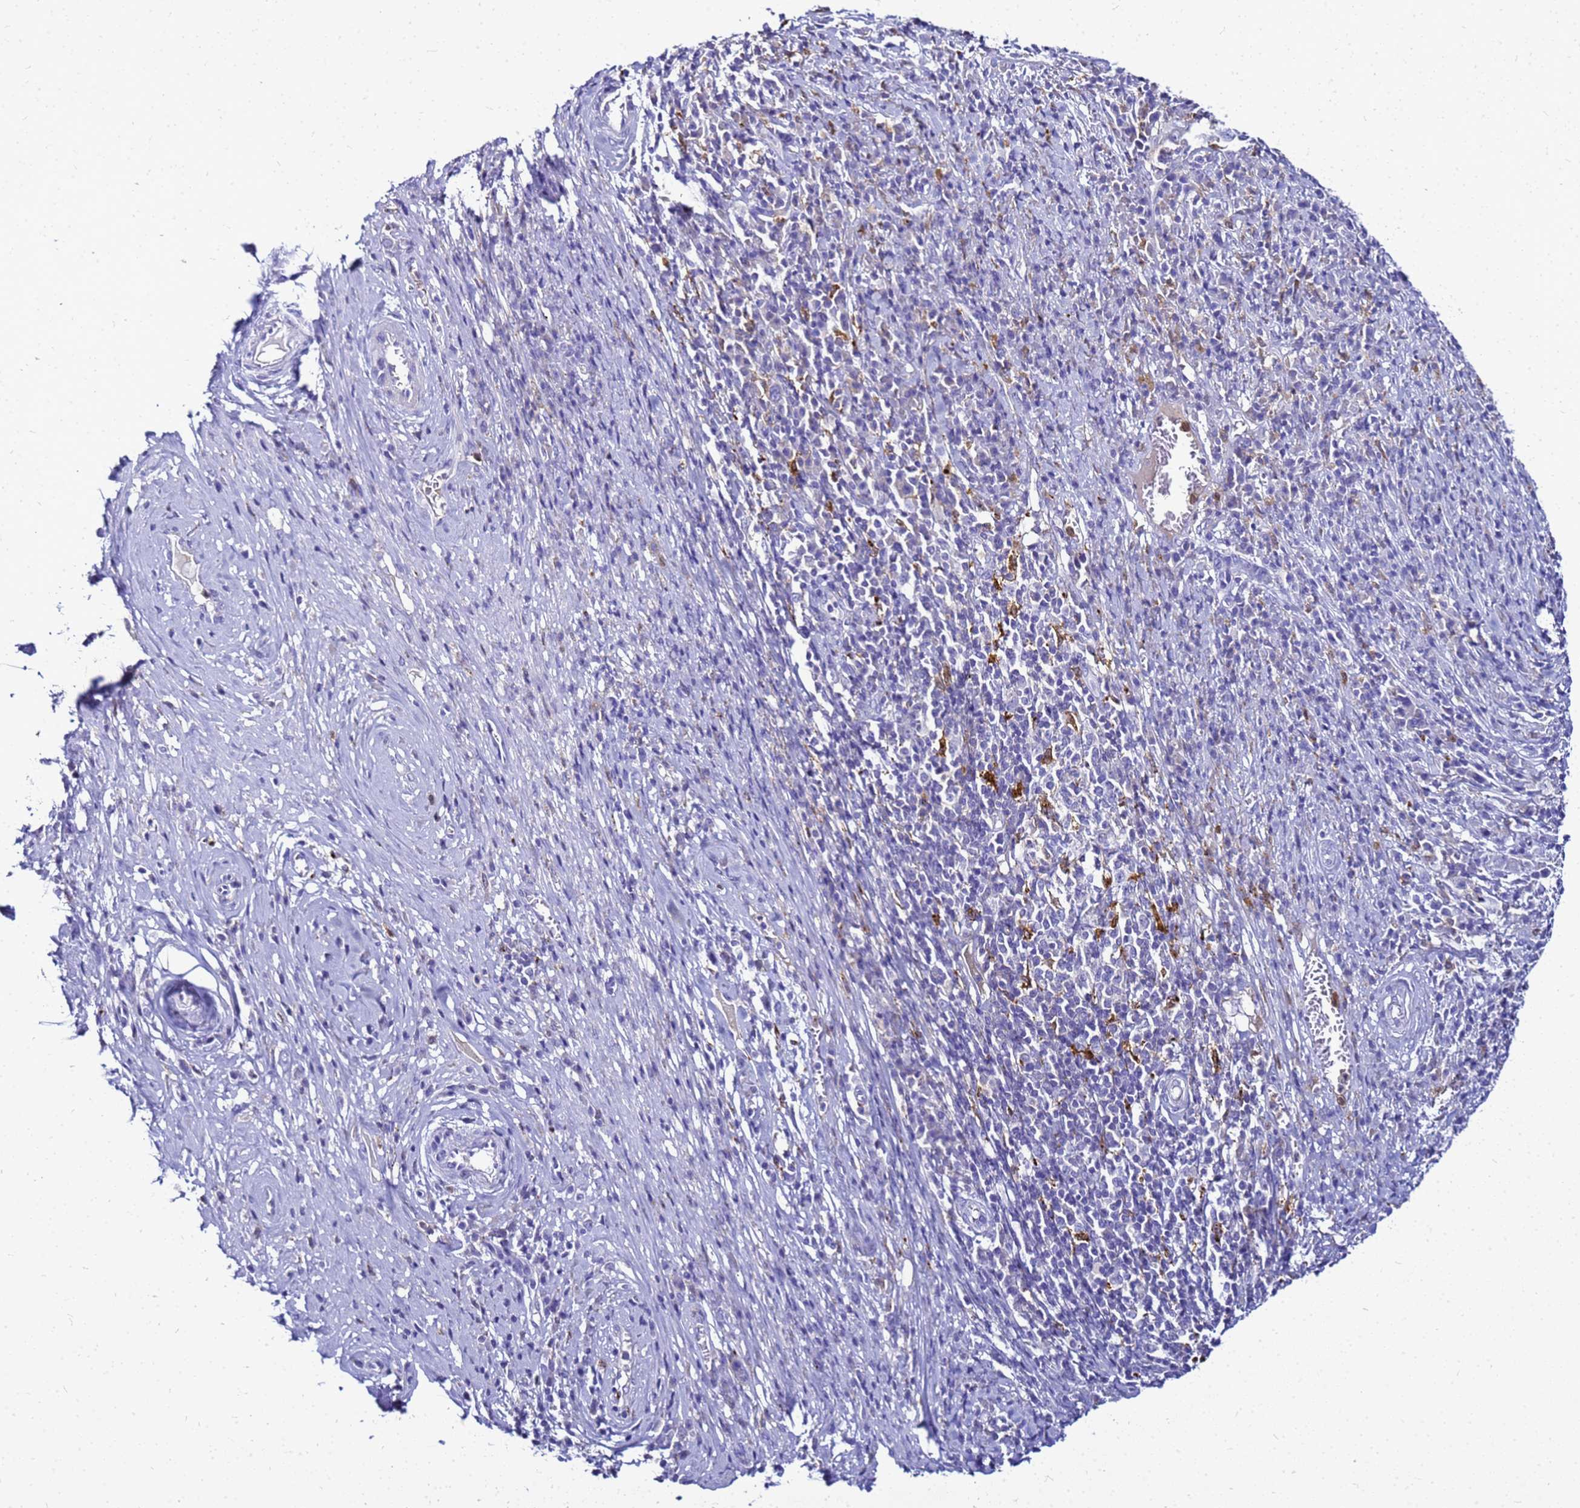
{"staining": {"intensity": "moderate", "quantity": "<25%", "location": "cytoplasmic/membranous"}, "tissue": "cervical cancer", "cell_type": "Tumor cells", "image_type": "cancer", "snomed": [{"axis": "morphology", "description": "Squamous cell carcinoma, NOS"}, {"axis": "topography", "description": "Cervix"}], "caption": "High-magnification brightfield microscopy of squamous cell carcinoma (cervical) stained with DAB (brown) and counterstained with hematoxylin (blue). tumor cells exhibit moderate cytoplasmic/membranous staining is identified in about<25% of cells.", "gene": "CSTA", "patient": {"sex": "female", "age": 46}}